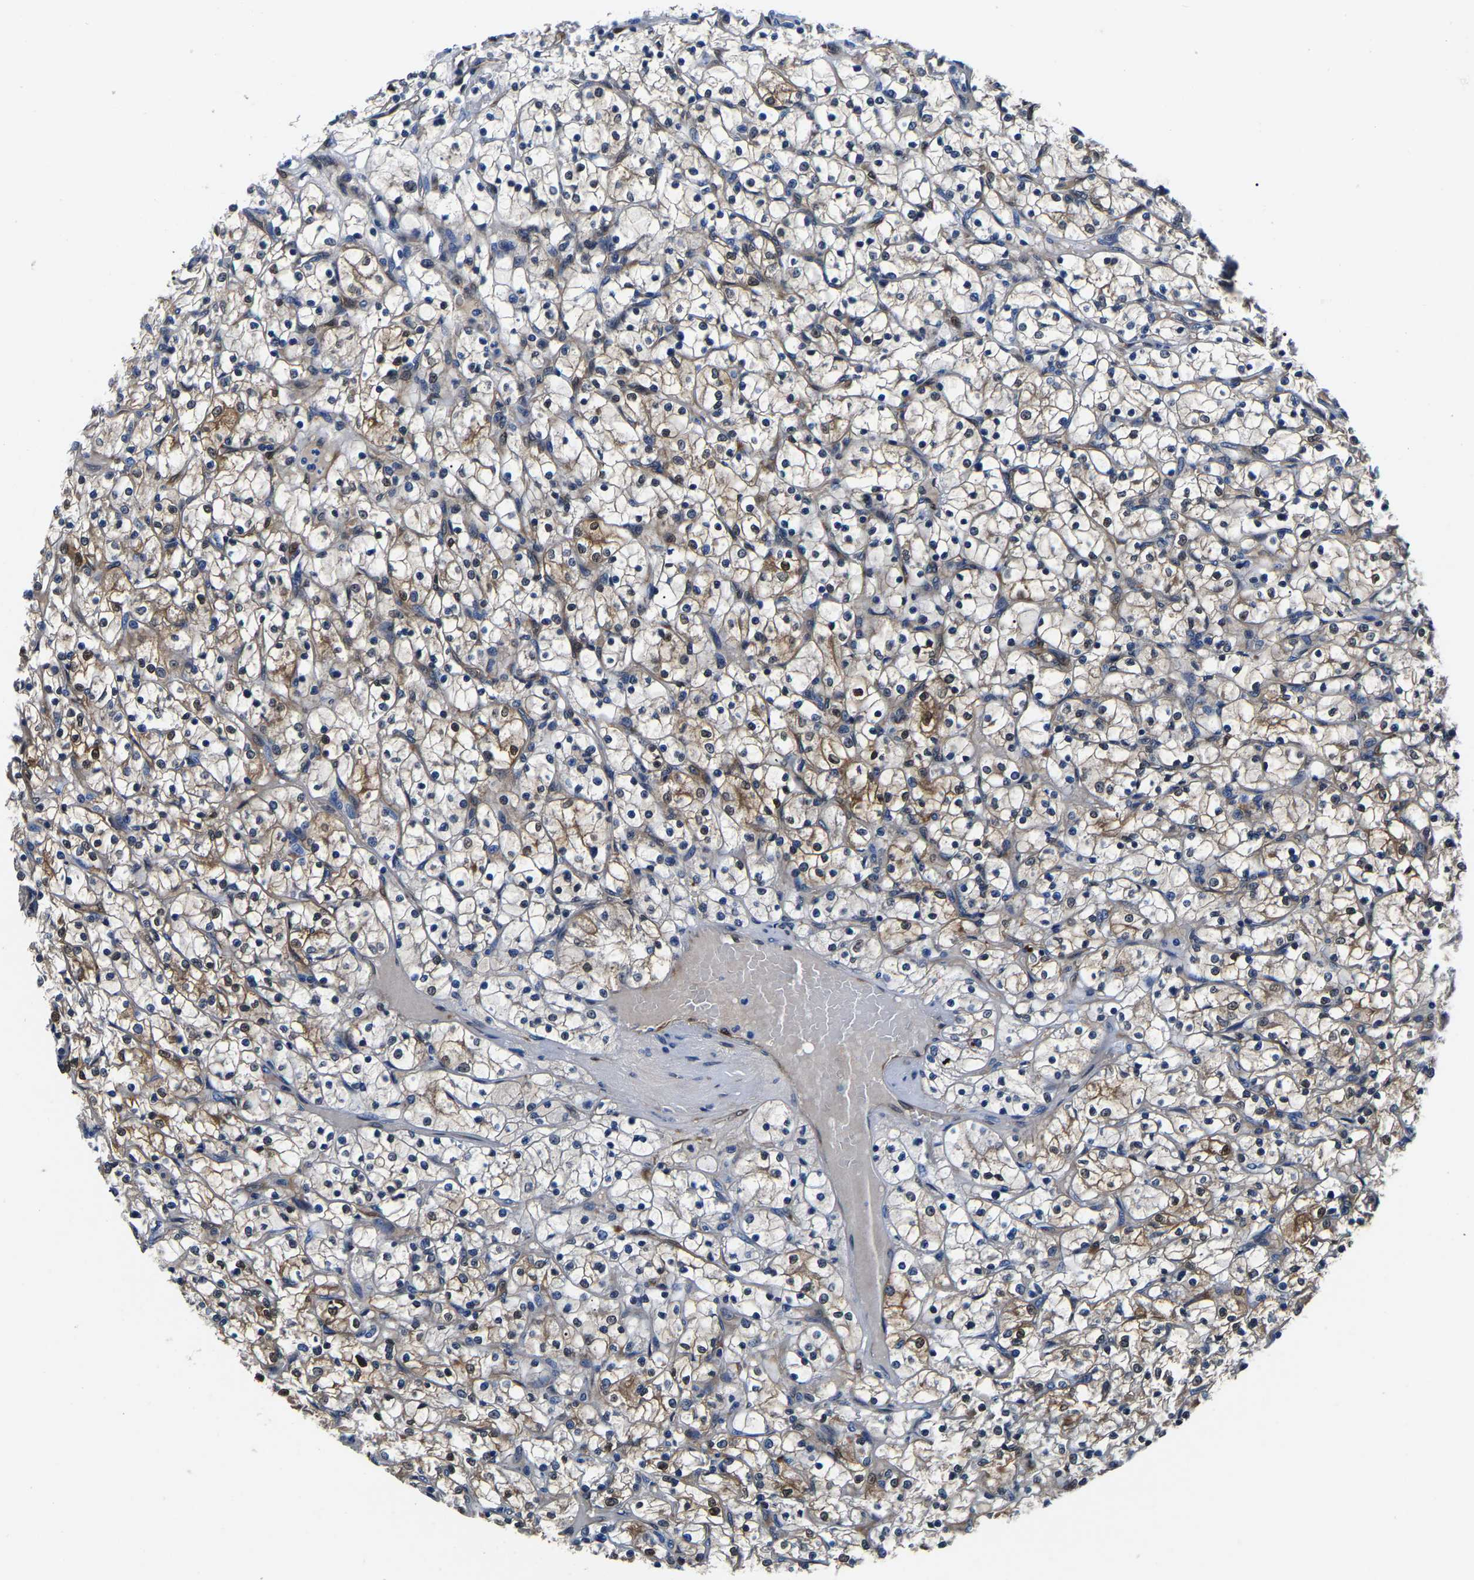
{"staining": {"intensity": "weak", "quantity": "25%-75%", "location": "cytoplasmic/membranous"}, "tissue": "renal cancer", "cell_type": "Tumor cells", "image_type": "cancer", "snomed": [{"axis": "morphology", "description": "Adenocarcinoma, NOS"}, {"axis": "topography", "description": "Kidney"}], "caption": "IHC micrograph of neoplastic tissue: human renal cancer (adenocarcinoma) stained using immunohistochemistry (IHC) shows low levels of weak protein expression localized specifically in the cytoplasmic/membranous of tumor cells, appearing as a cytoplasmic/membranous brown color.", "gene": "S100A13", "patient": {"sex": "female", "age": 69}}